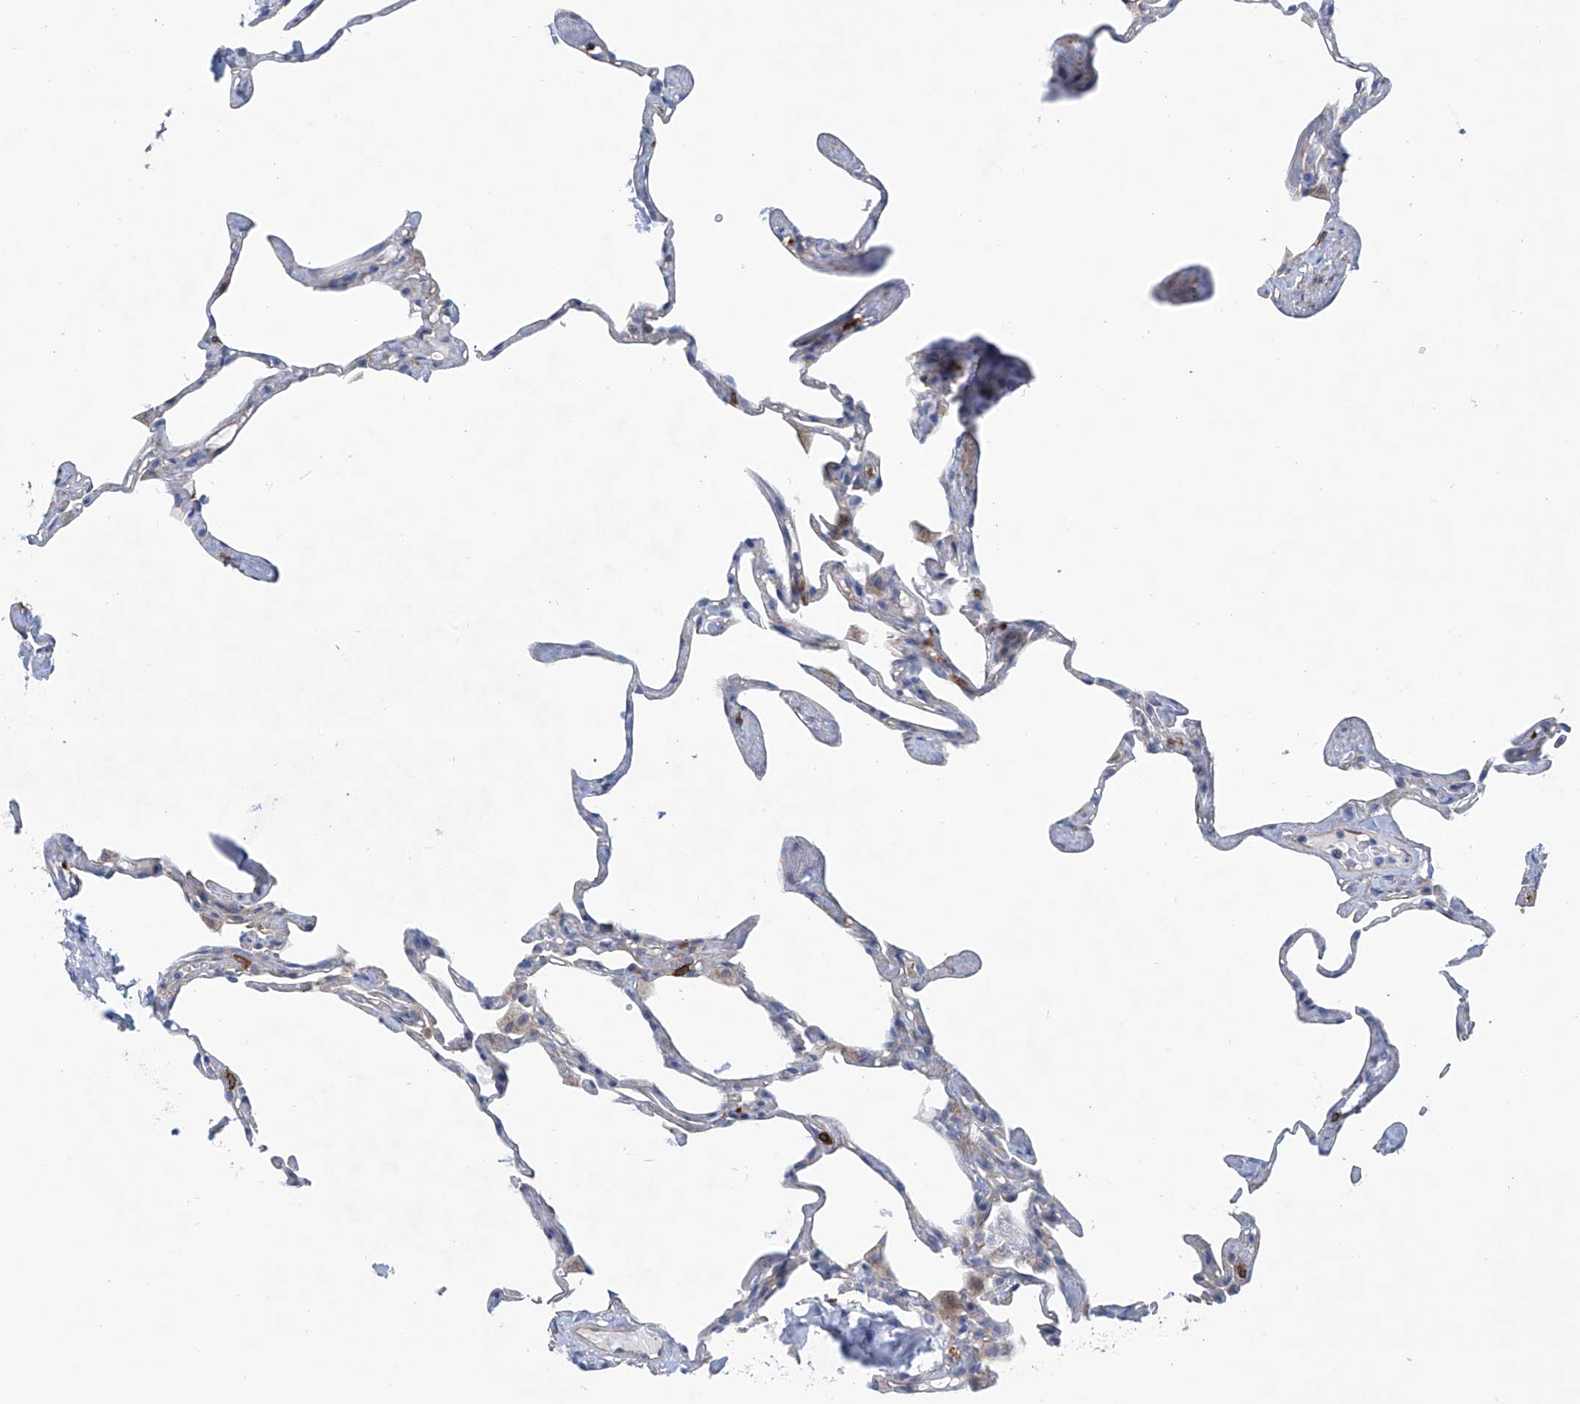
{"staining": {"intensity": "negative", "quantity": "none", "location": "none"}, "tissue": "lung", "cell_type": "Alveolar cells", "image_type": "normal", "snomed": [{"axis": "morphology", "description": "Normal tissue, NOS"}, {"axis": "topography", "description": "Lung"}], "caption": "Immunohistochemistry (IHC) micrograph of unremarkable lung: lung stained with DAB (3,3'-diaminobenzidine) shows no significant protein expression in alveolar cells. (DAB immunohistochemistry (IHC) with hematoxylin counter stain).", "gene": "TNN", "patient": {"sex": "male", "age": 65}}